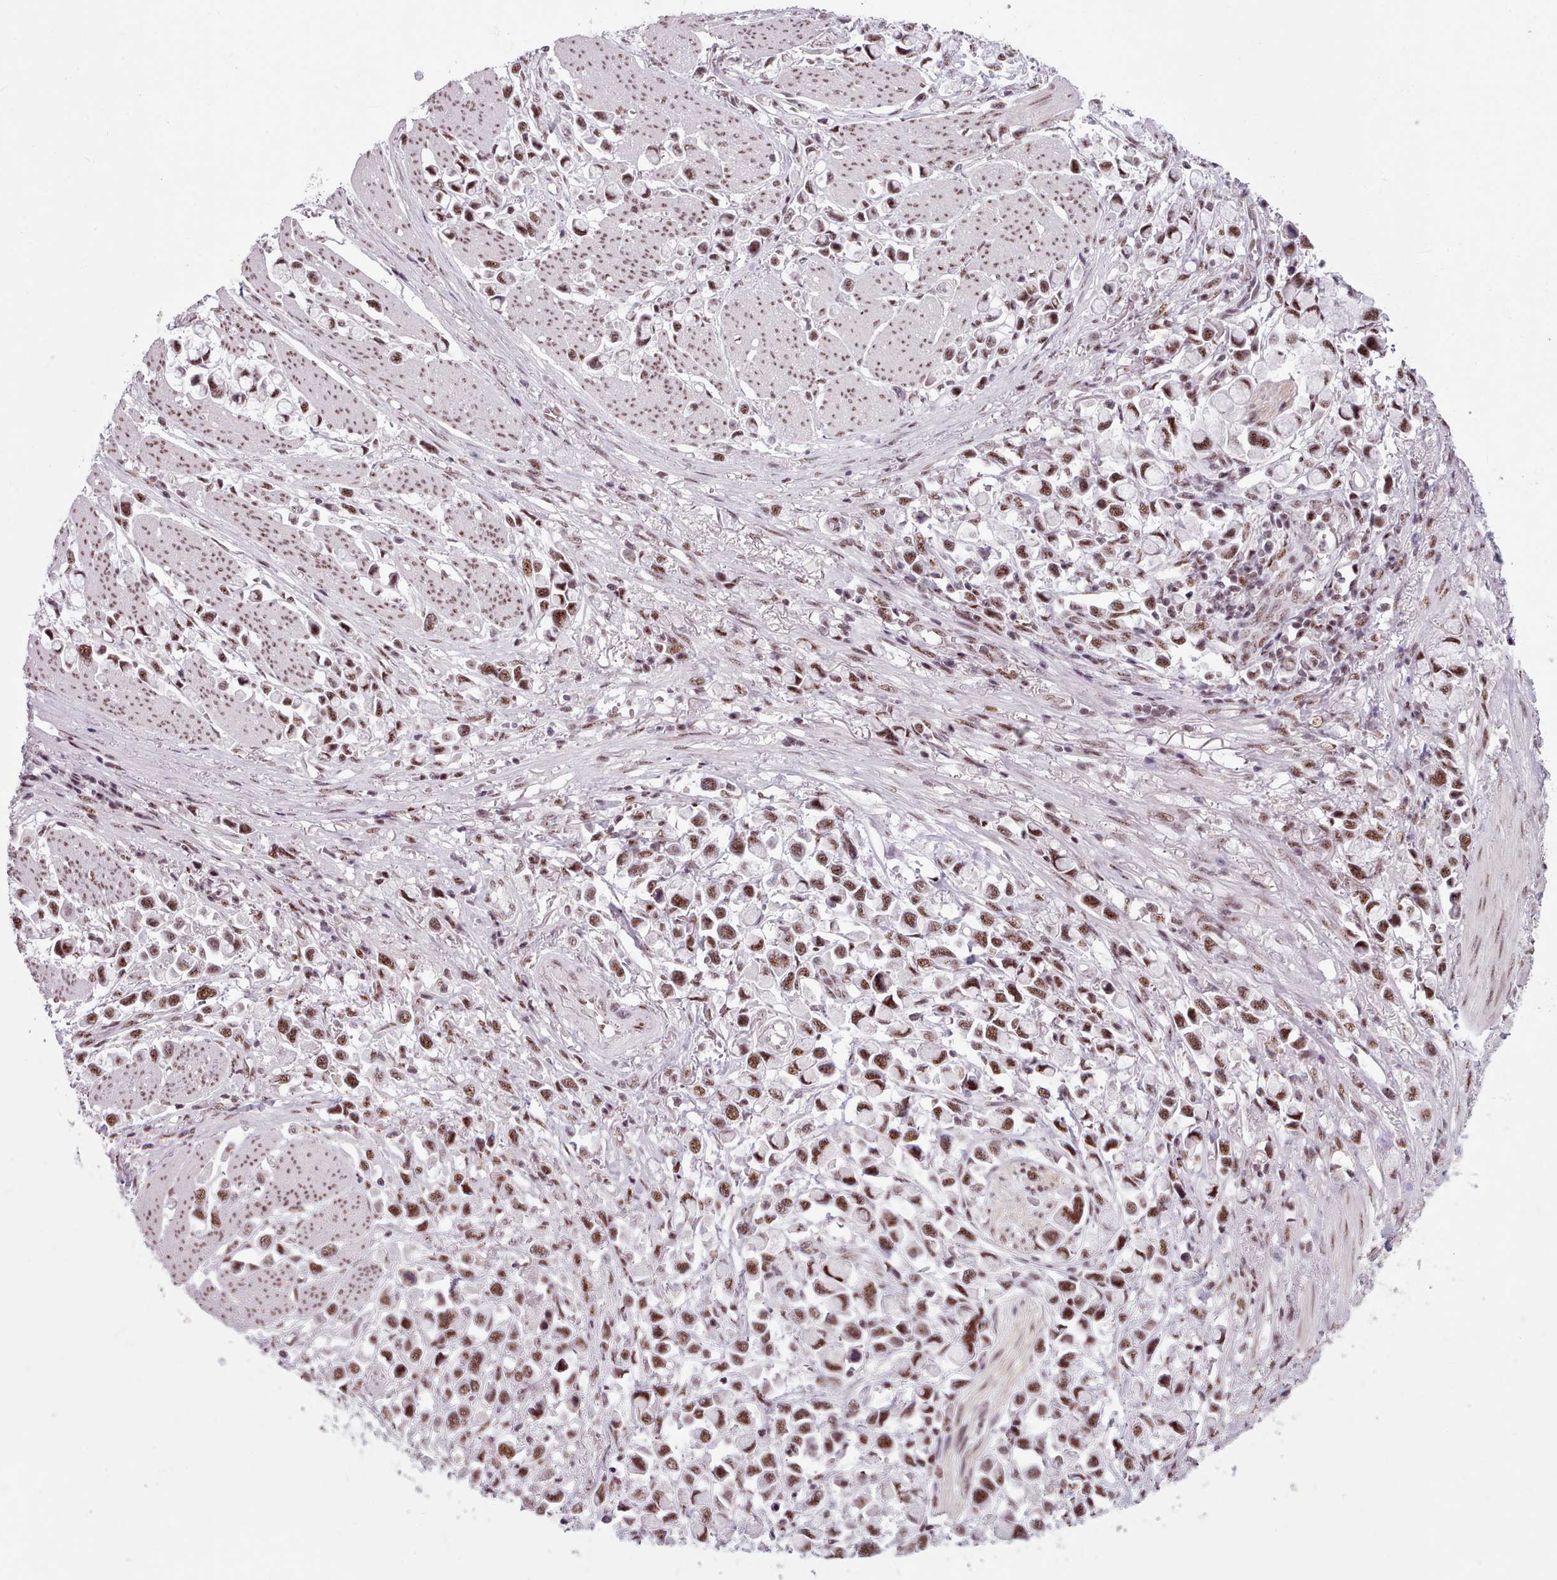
{"staining": {"intensity": "moderate", "quantity": ">75%", "location": "nuclear"}, "tissue": "stomach cancer", "cell_type": "Tumor cells", "image_type": "cancer", "snomed": [{"axis": "morphology", "description": "Adenocarcinoma, NOS"}, {"axis": "topography", "description": "Stomach"}], "caption": "High-magnification brightfield microscopy of stomach adenocarcinoma stained with DAB (brown) and counterstained with hematoxylin (blue). tumor cells exhibit moderate nuclear positivity is present in about>75% of cells.", "gene": "SRRM1", "patient": {"sex": "female", "age": 81}}